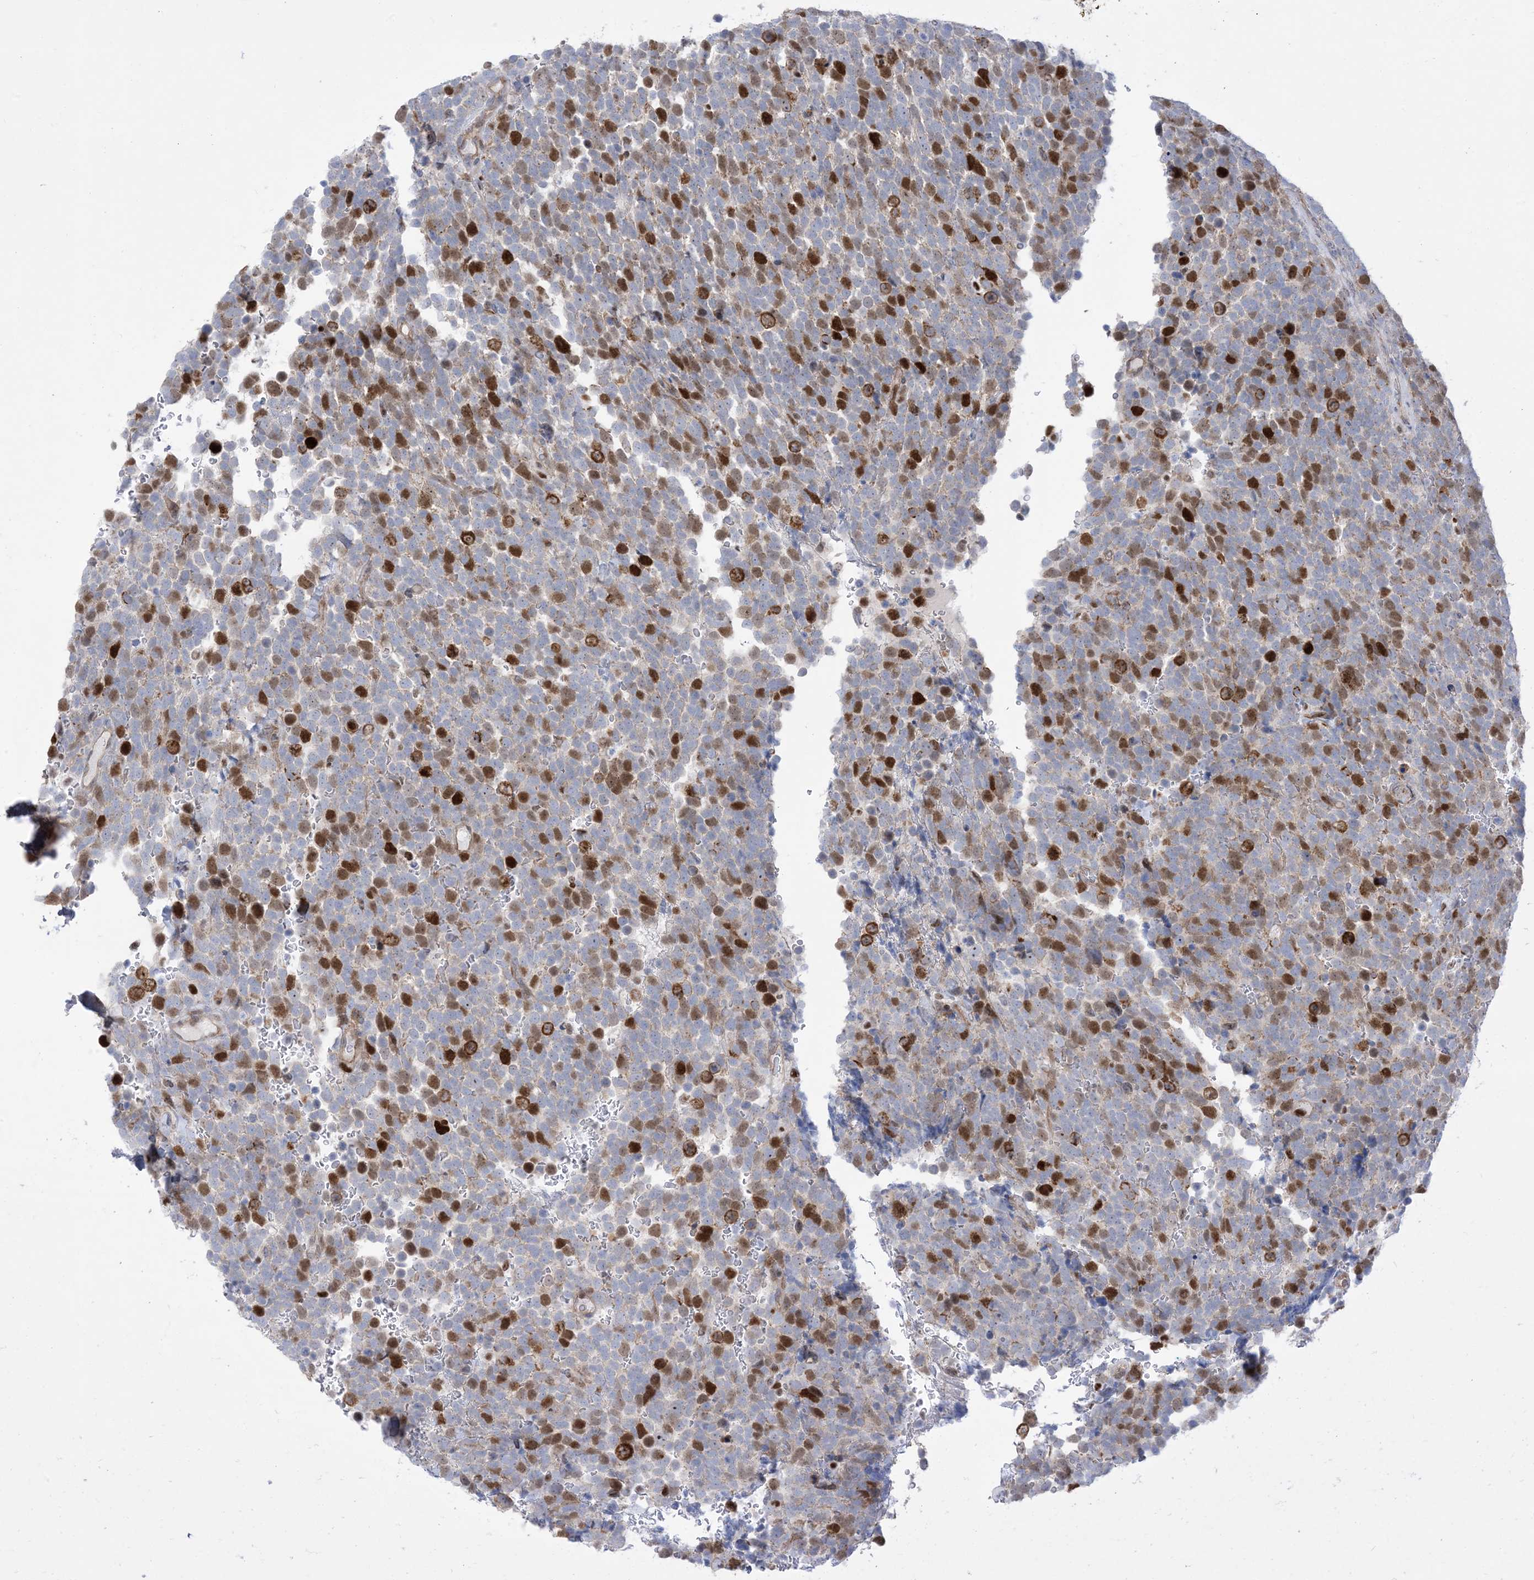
{"staining": {"intensity": "strong", "quantity": "25%-75%", "location": "nuclear"}, "tissue": "urothelial cancer", "cell_type": "Tumor cells", "image_type": "cancer", "snomed": [{"axis": "morphology", "description": "Urothelial carcinoma, High grade"}, {"axis": "topography", "description": "Urinary bladder"}], "caption": "IHC of urothelial cancer exhibits high levels of strong nuclear expression in approximately 25%-75% of tumor cells.", "gene": "MARS2", "patient": {"sex": "female", "age": 82}}